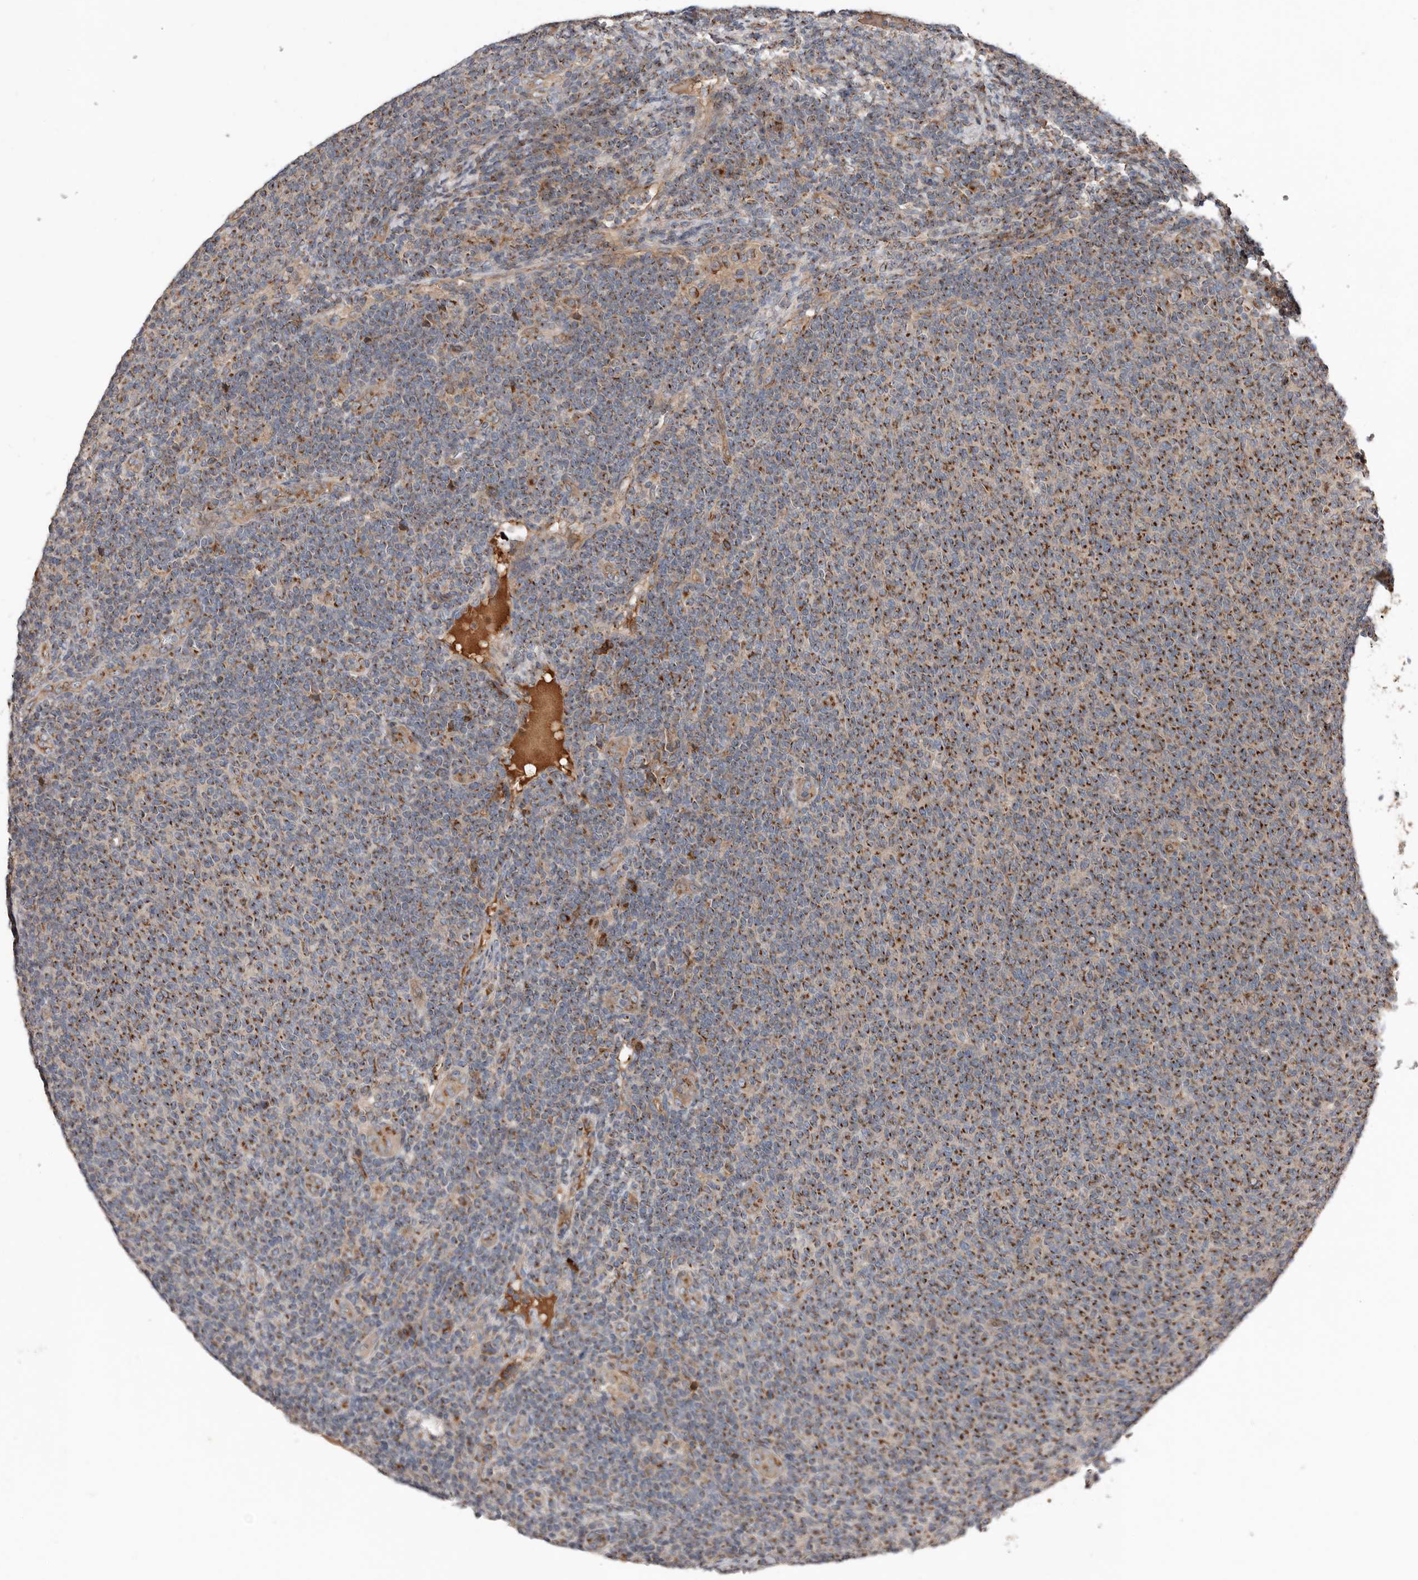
{"staining": {"intensity": "moderate", "quantity": ">75%", "location": "cytoplasmic/membranous"}, "tissue": "lymphoma", "cell_type": "Tumor cells", "image_type": "cancer", "snomed": [{"axis": "morphology", "description": "Malignant lymphoma, non-Hodgkin's type, Low grade"}, {"axis": "topography", "description": "Lymph node"}], "caption": "Immunohistochemical staining of human lymphoma displays medium levels of moderate cytoplasmic/membranous expression in about >75% of tumor cells.", "gene": "COG1", "patient": {"sex": "male", "age": 66}}